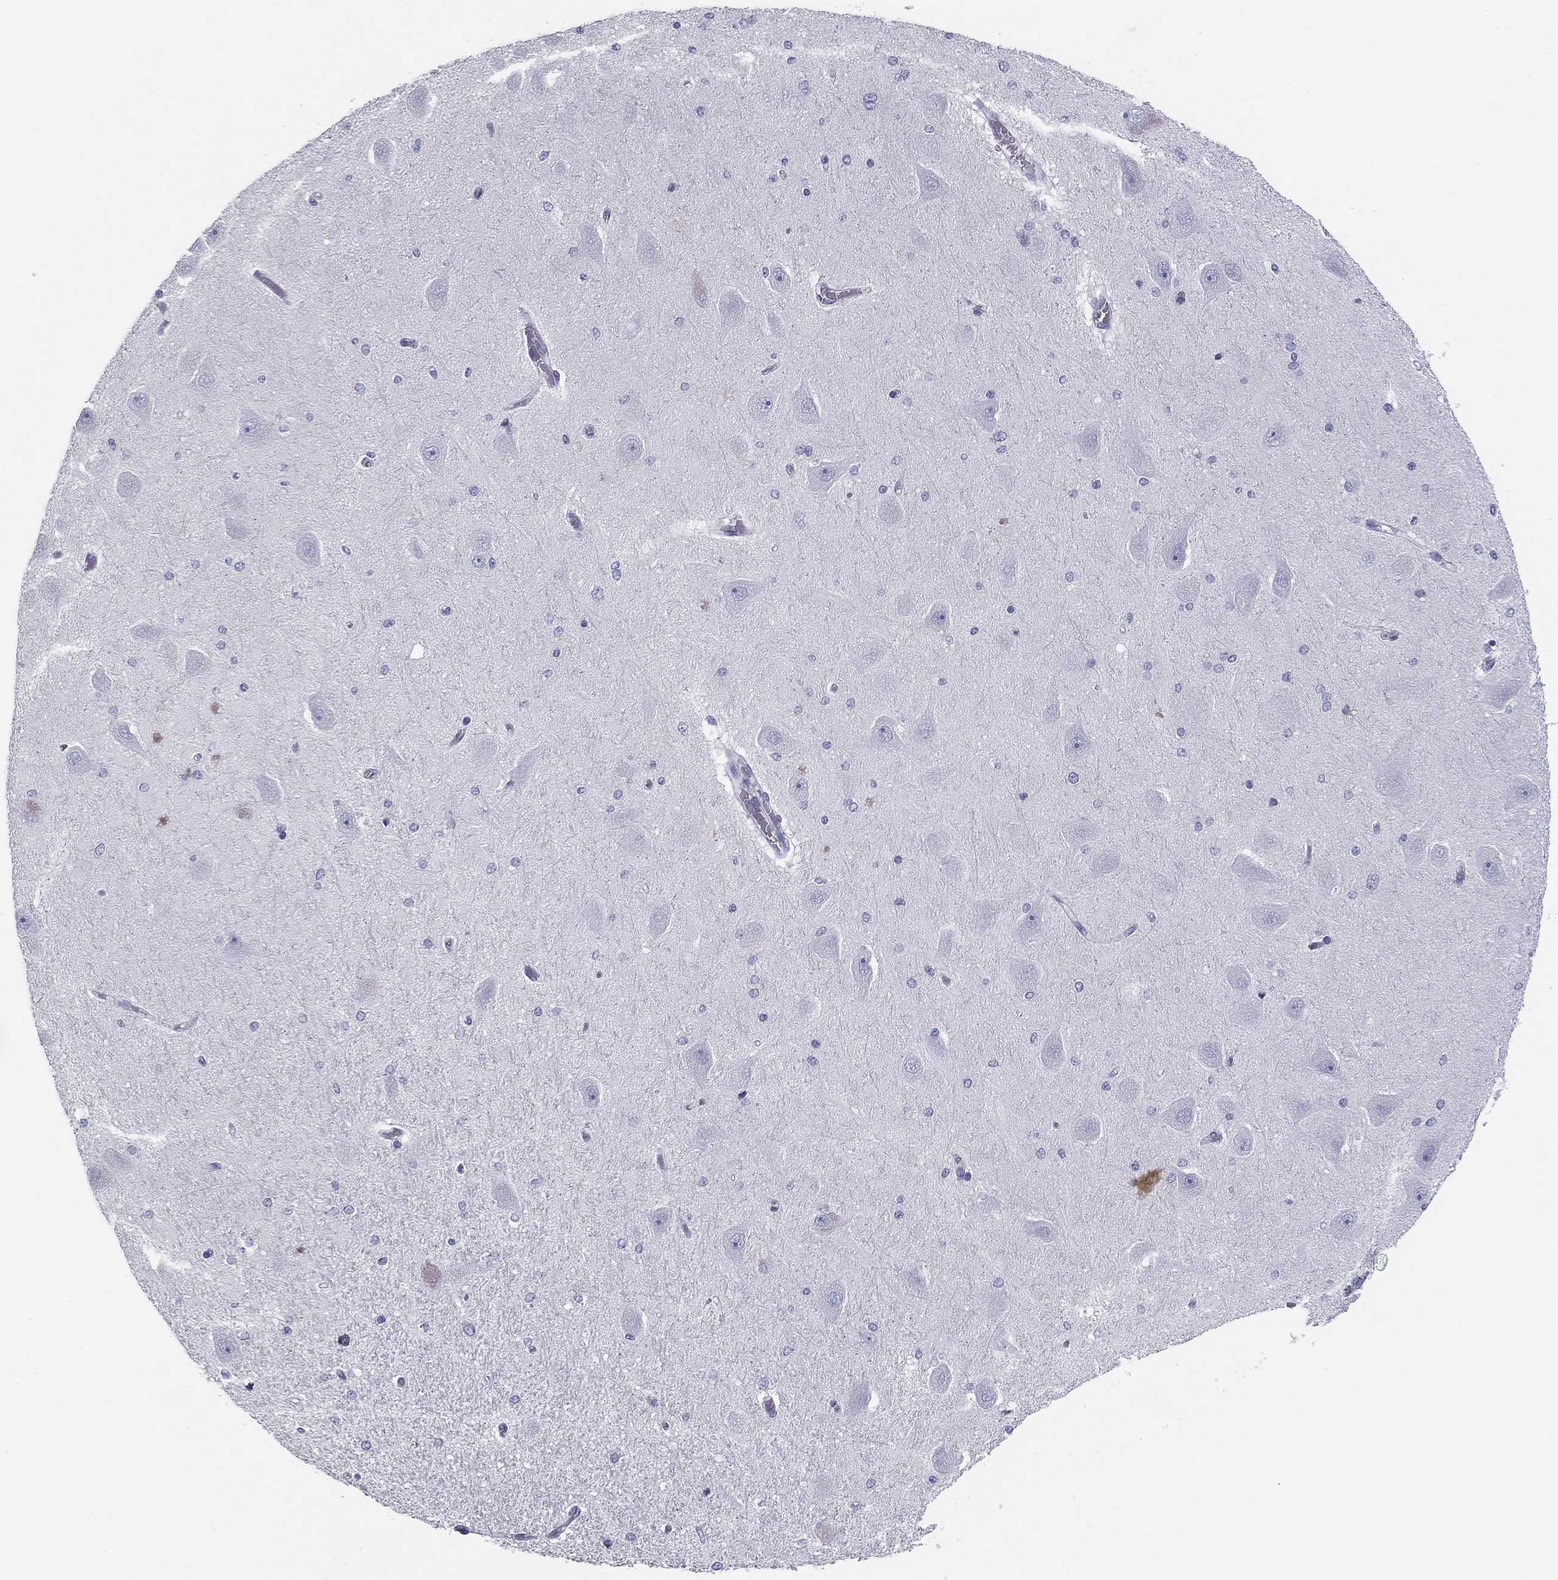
{"staining": {"intensity": "negative", "quantity": "none", "location": "none"}, "tissue": "hippocampus", "cell_type": "Glial cells", "image_type": "normal", "snomed": [{"axis": "morphology", "description": "Normal tissue, NOS"}, {"axis": "topography", "description": "Hippocampus"}], "caption": "Hippocampus stained for a protein using immunohistochemistry (IHC) shows no expression glial cells.", "gene": "SULT2B1", "patient": {"sex": "female", "age": 54}}